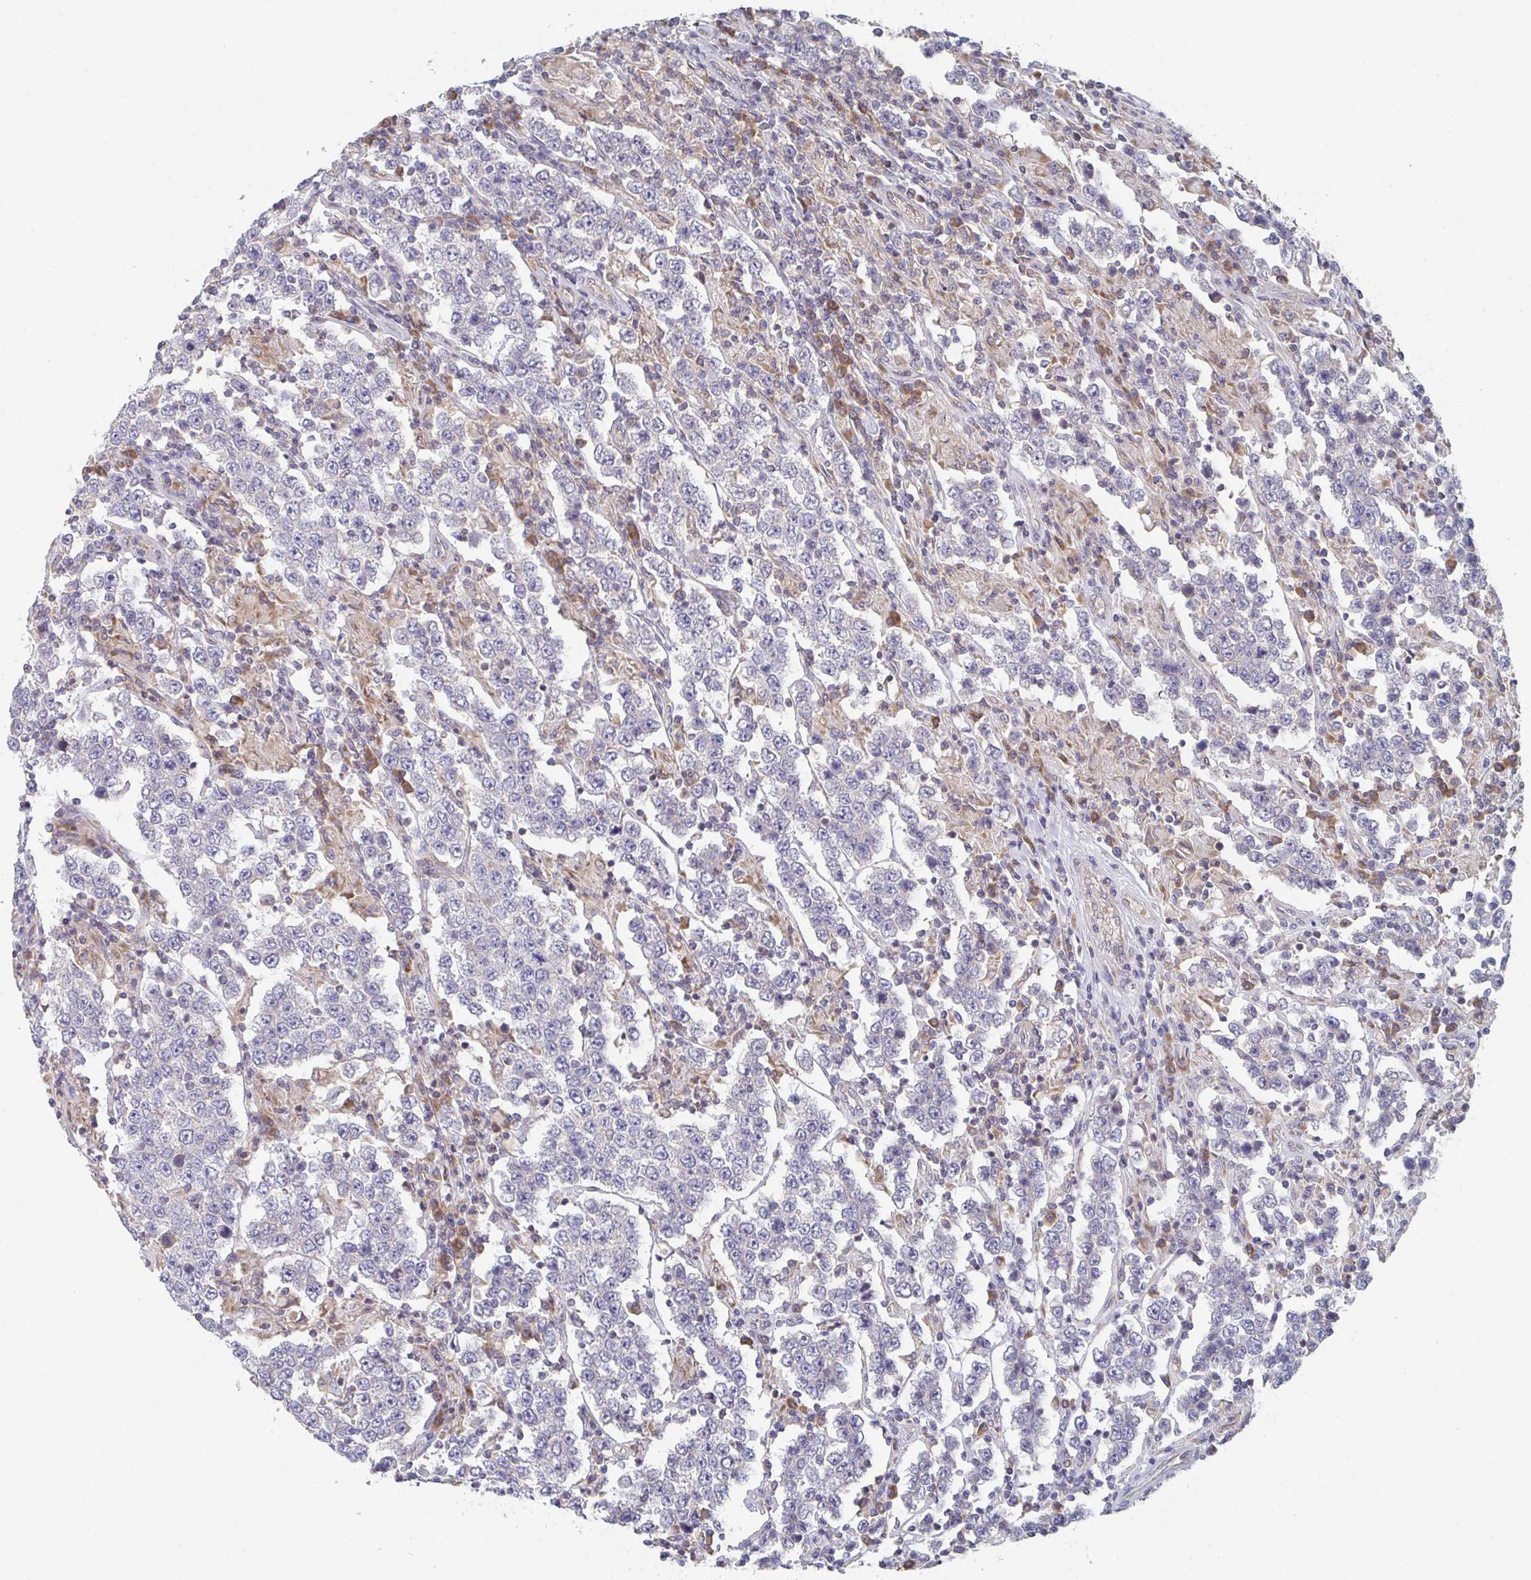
{"staining": {"intensity": "negative", "quantity": "none", "location": "none"}, "tissue": "testis cancer", "cell_type": "Tumor cells", "image_type": "cancer", "snomed": [{"axis": "morphology", "description": "Normal tissue, NOS"}, {"axis": "morphology", "description": "Urothelial carcinoma, High grade"}, {"axis": "morphology", "description": "Seminoma, NOS"}, {"axis": "morphology", "description": "Carcinoma, Embryonal, NOS"}, {"axis": "topography", "description": "Urinary bladder"}, {"axis": "topography", "description": "Testis"}], "caption": "An immunohistochemistry micrograph of testis cancer is shown. There is no staining in tumor cells of testis cancer. (DAB immunohistochemistry (IHC) visualized using brightfield microscopy, high magnification).", "gene": "ELOVL1", "patient": {"sex": "male", "age": 41}}